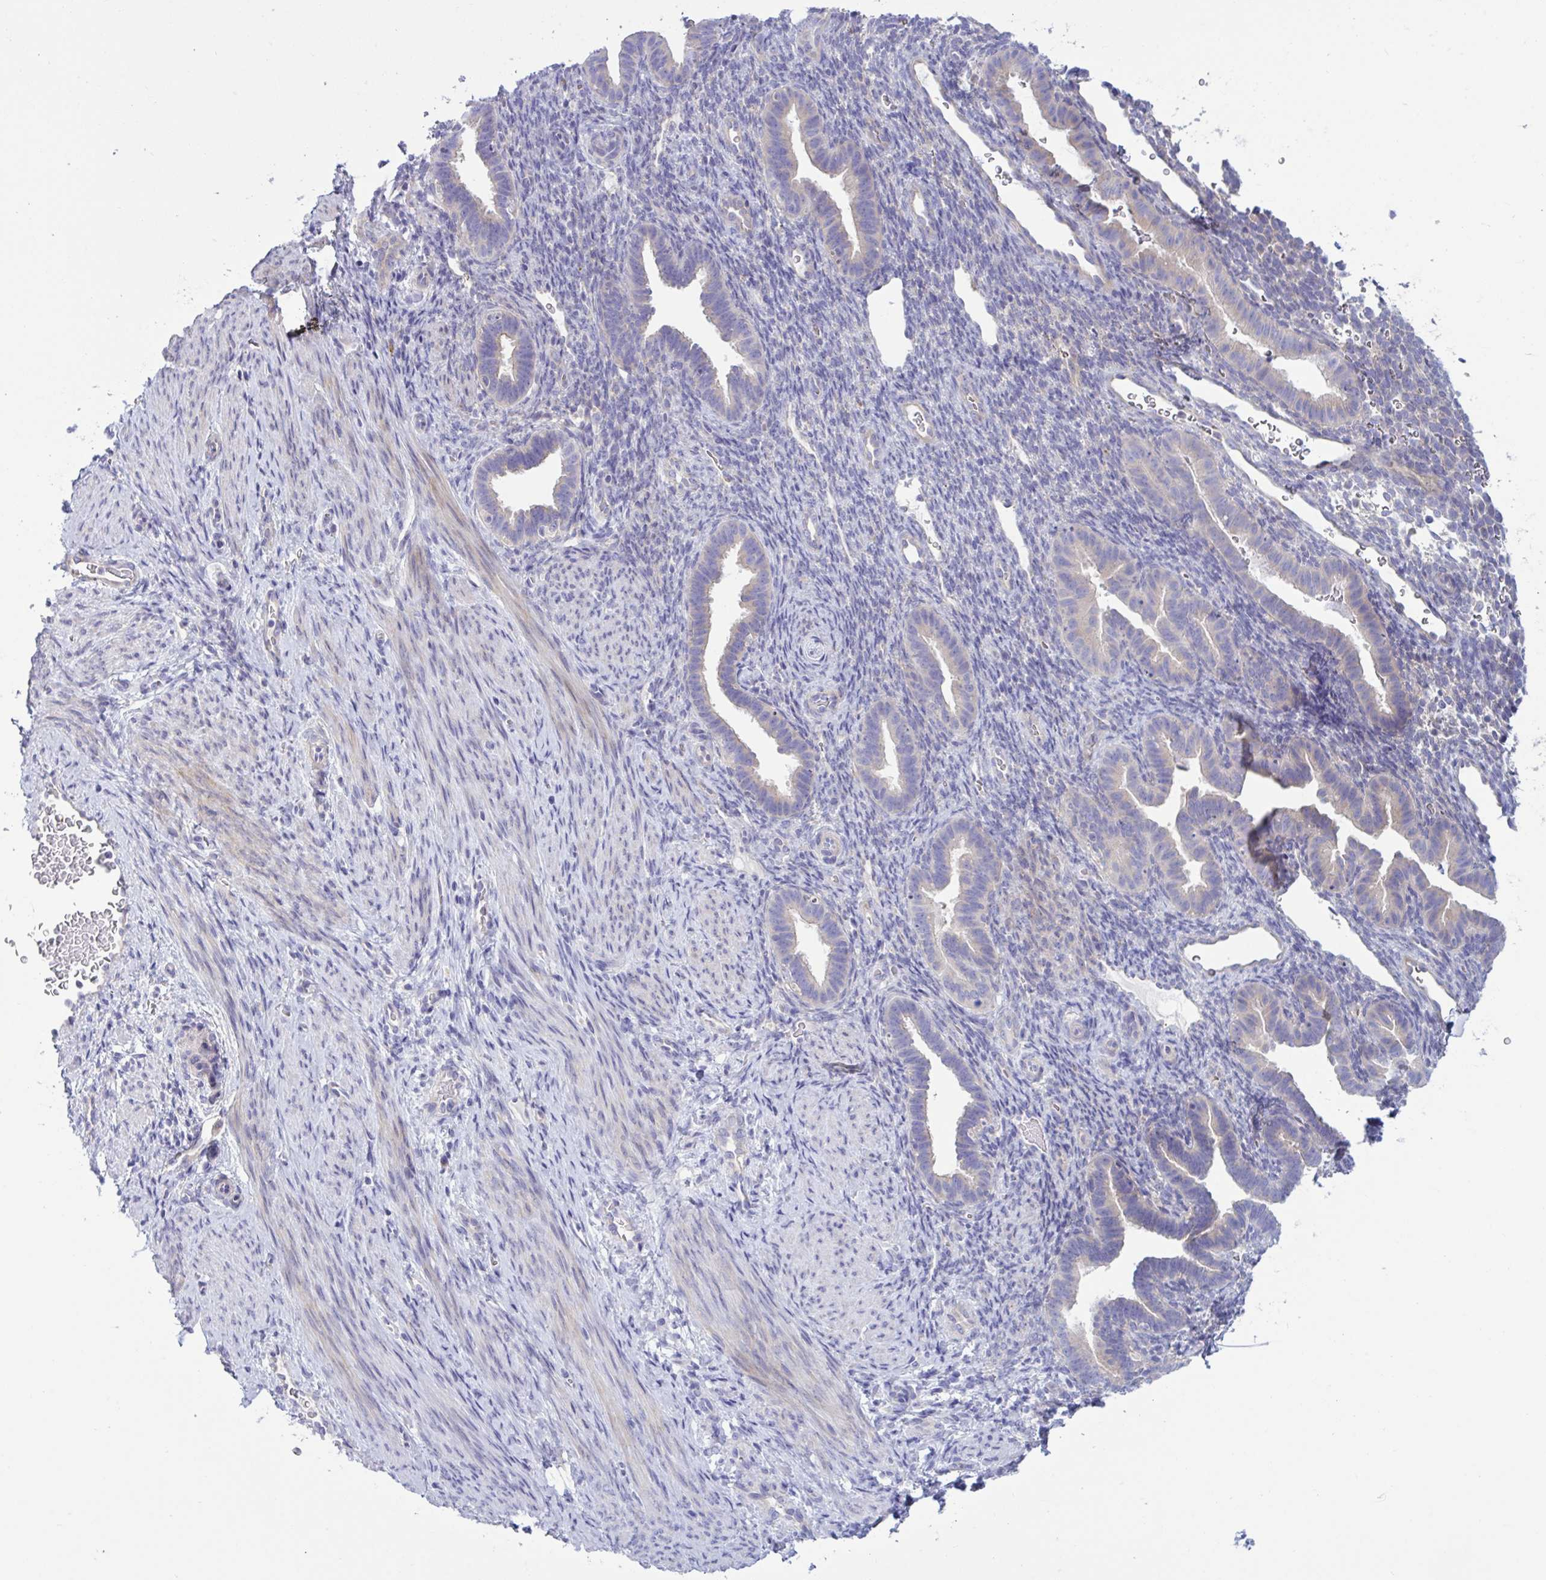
{"staining": {"intensity": "negative", "quantity": "none", "location": "none"}, "tissue": "endometrium", "cell_type": "Cells in endometrial stroma", "image_type": "normal", "snomed": [{"axis": "morphology", "description": "Normal tissue, NOS"}, {"axis": "topography", "description": "Endometrium"}], "caption": "Image shows no protein positivity in cells in endometrial stroma of unremarkable endometrium.", "gene": "OXLD1", "patient": {"sex": "female", "age": 34}}